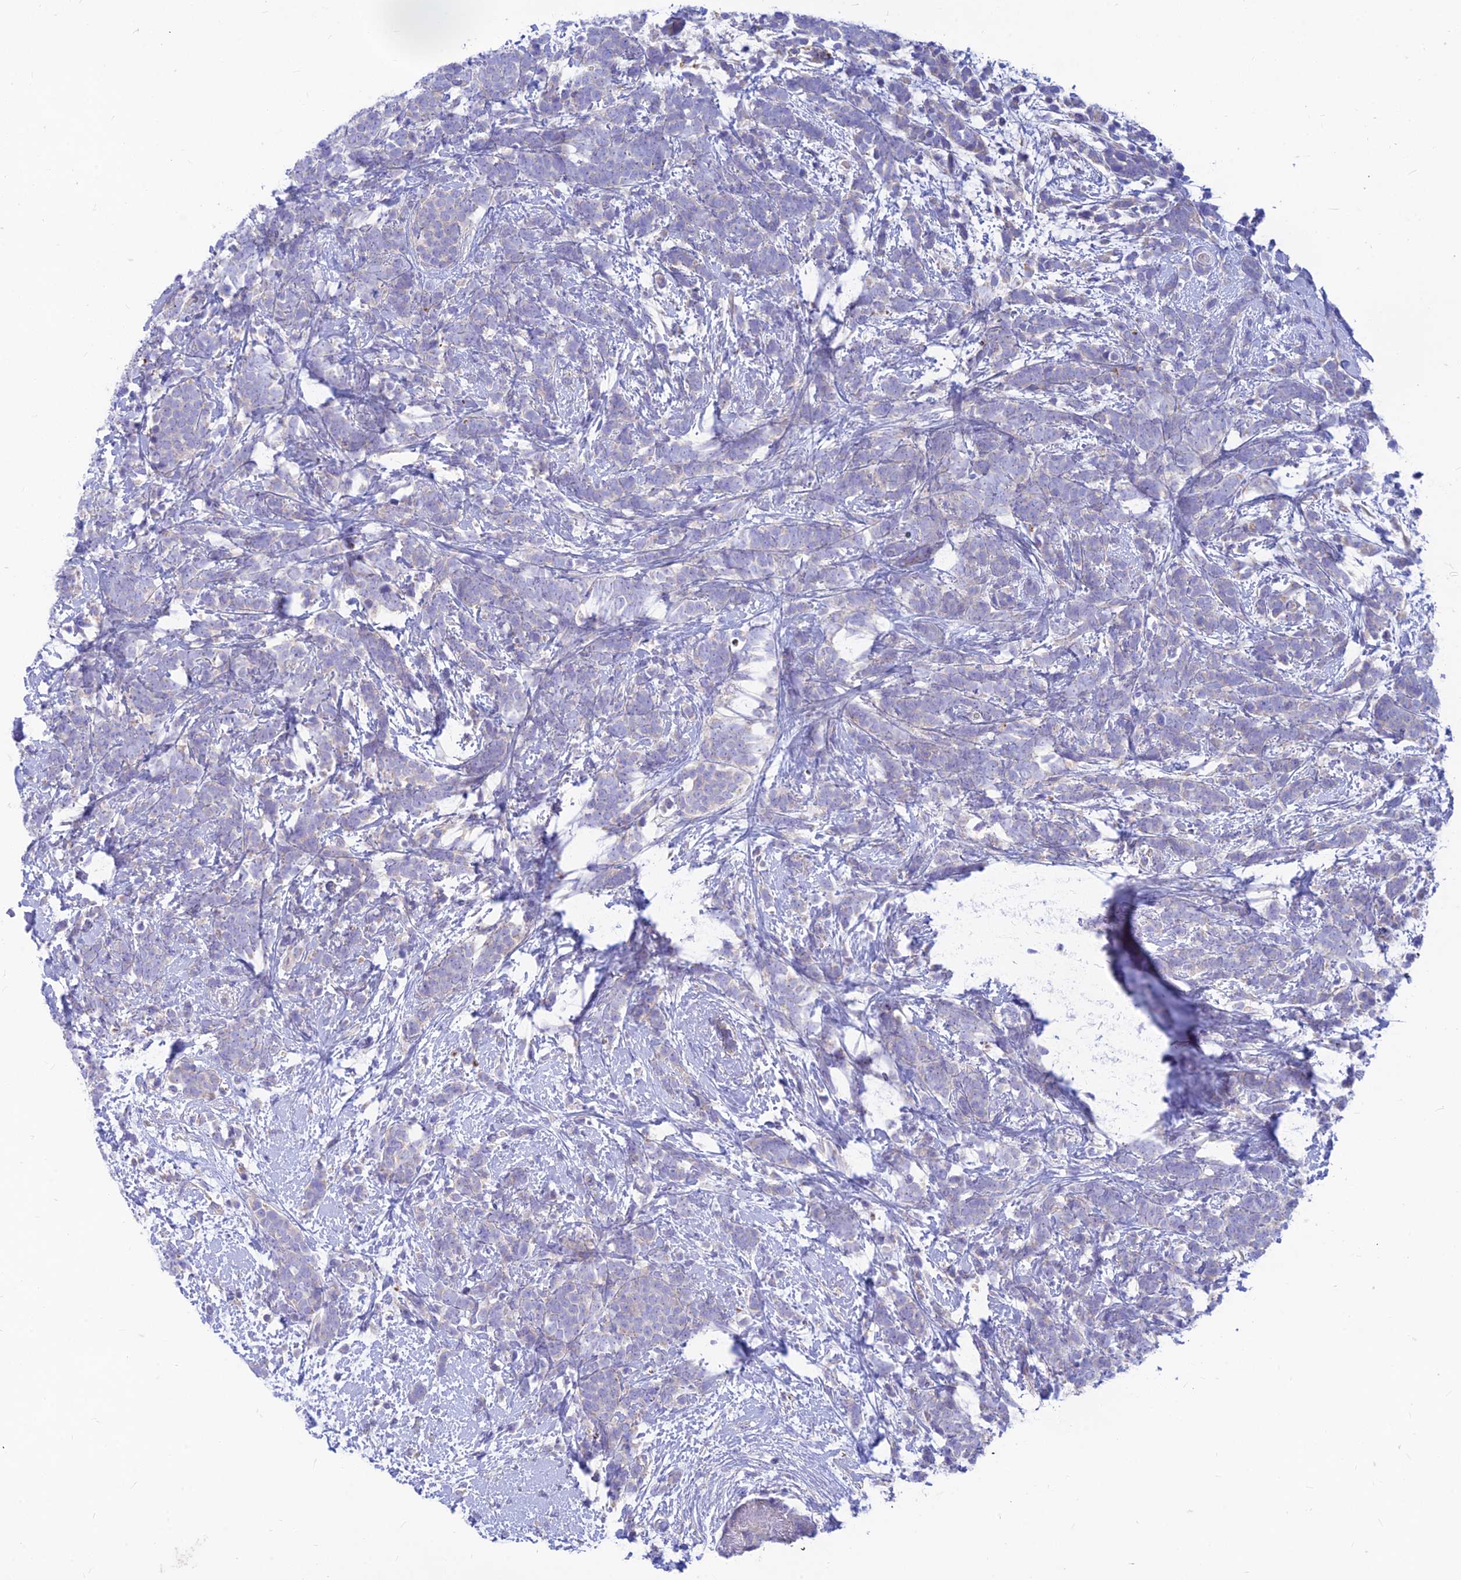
{"staining": {"intensity": "negative", "quantity": "none", "location": "none"}, "tissue": "breast cancer", "cell_type": "Tumor cells", "image_type": "cancer", "snomed": [{"axis": "morphology", "description": "Lobular carcinoma"}, {"axis": "topography", "description": "Breast"}], "caption": "This is an IHC micrograph of human lobular carcinoma (breast). There is no positivity in tumor cells.", "gene": "TMEM30B", "patient": {"sex": "female", "age": 58}}